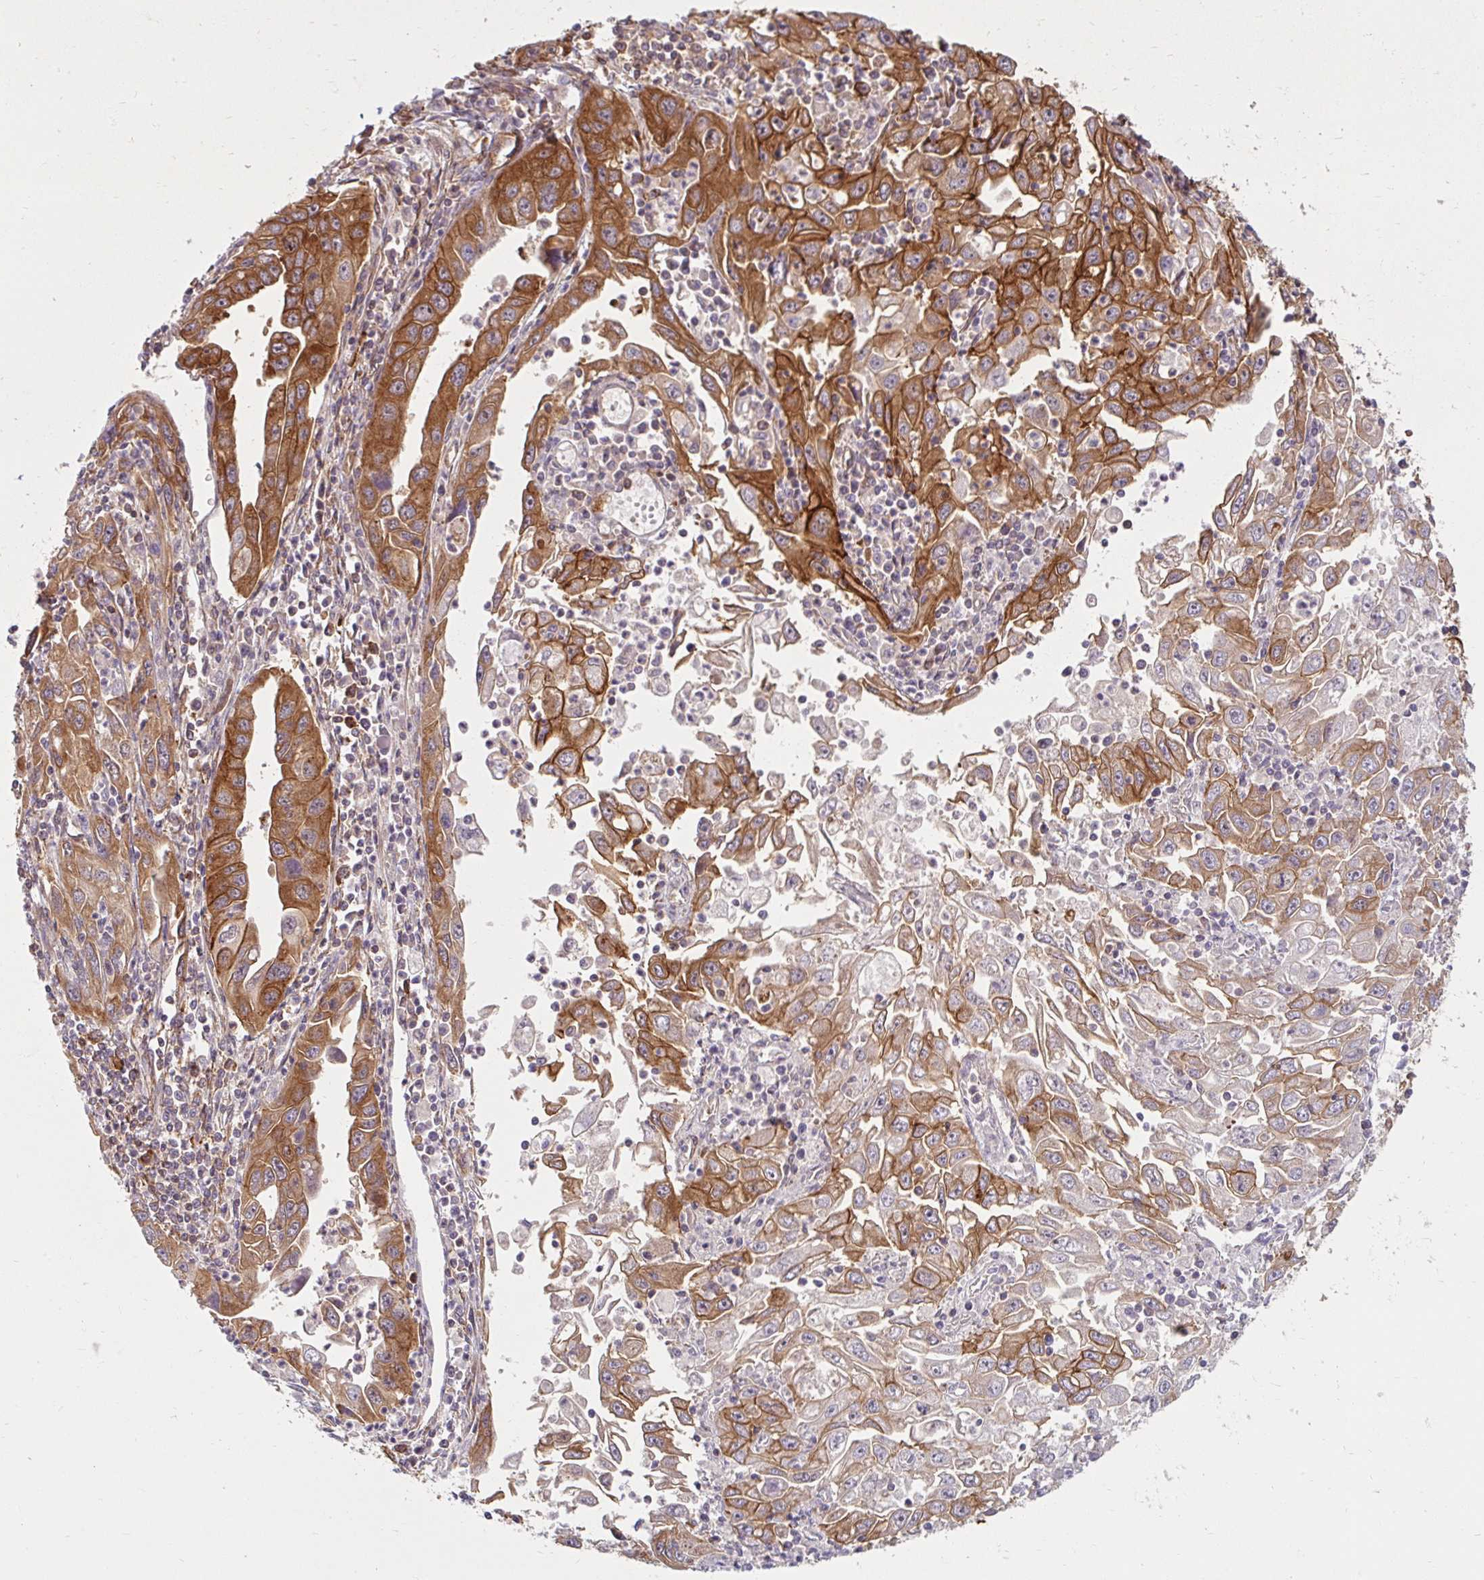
{"staining": {"intensity": "strong", "quantity": ">75%", "location": "cytoplasmic/membranous"}, "tissue": "endometrial cancer", "cell_type": "Tumor cells", "image_type": "cancer", "snomed": [{"axis": "morphology", "description": "Adenocarcinoma, NOS"}, {"axis": "topography", "description": "Uterus"}], "caption": "Endometrial adenocarcinoma stained for a protein (brown) displays strong cytoplasmic/membranous positive expression in about >75% of tumor cells.", "gene": "BTF3", "patient": {"sex": "female", "age": 62}}